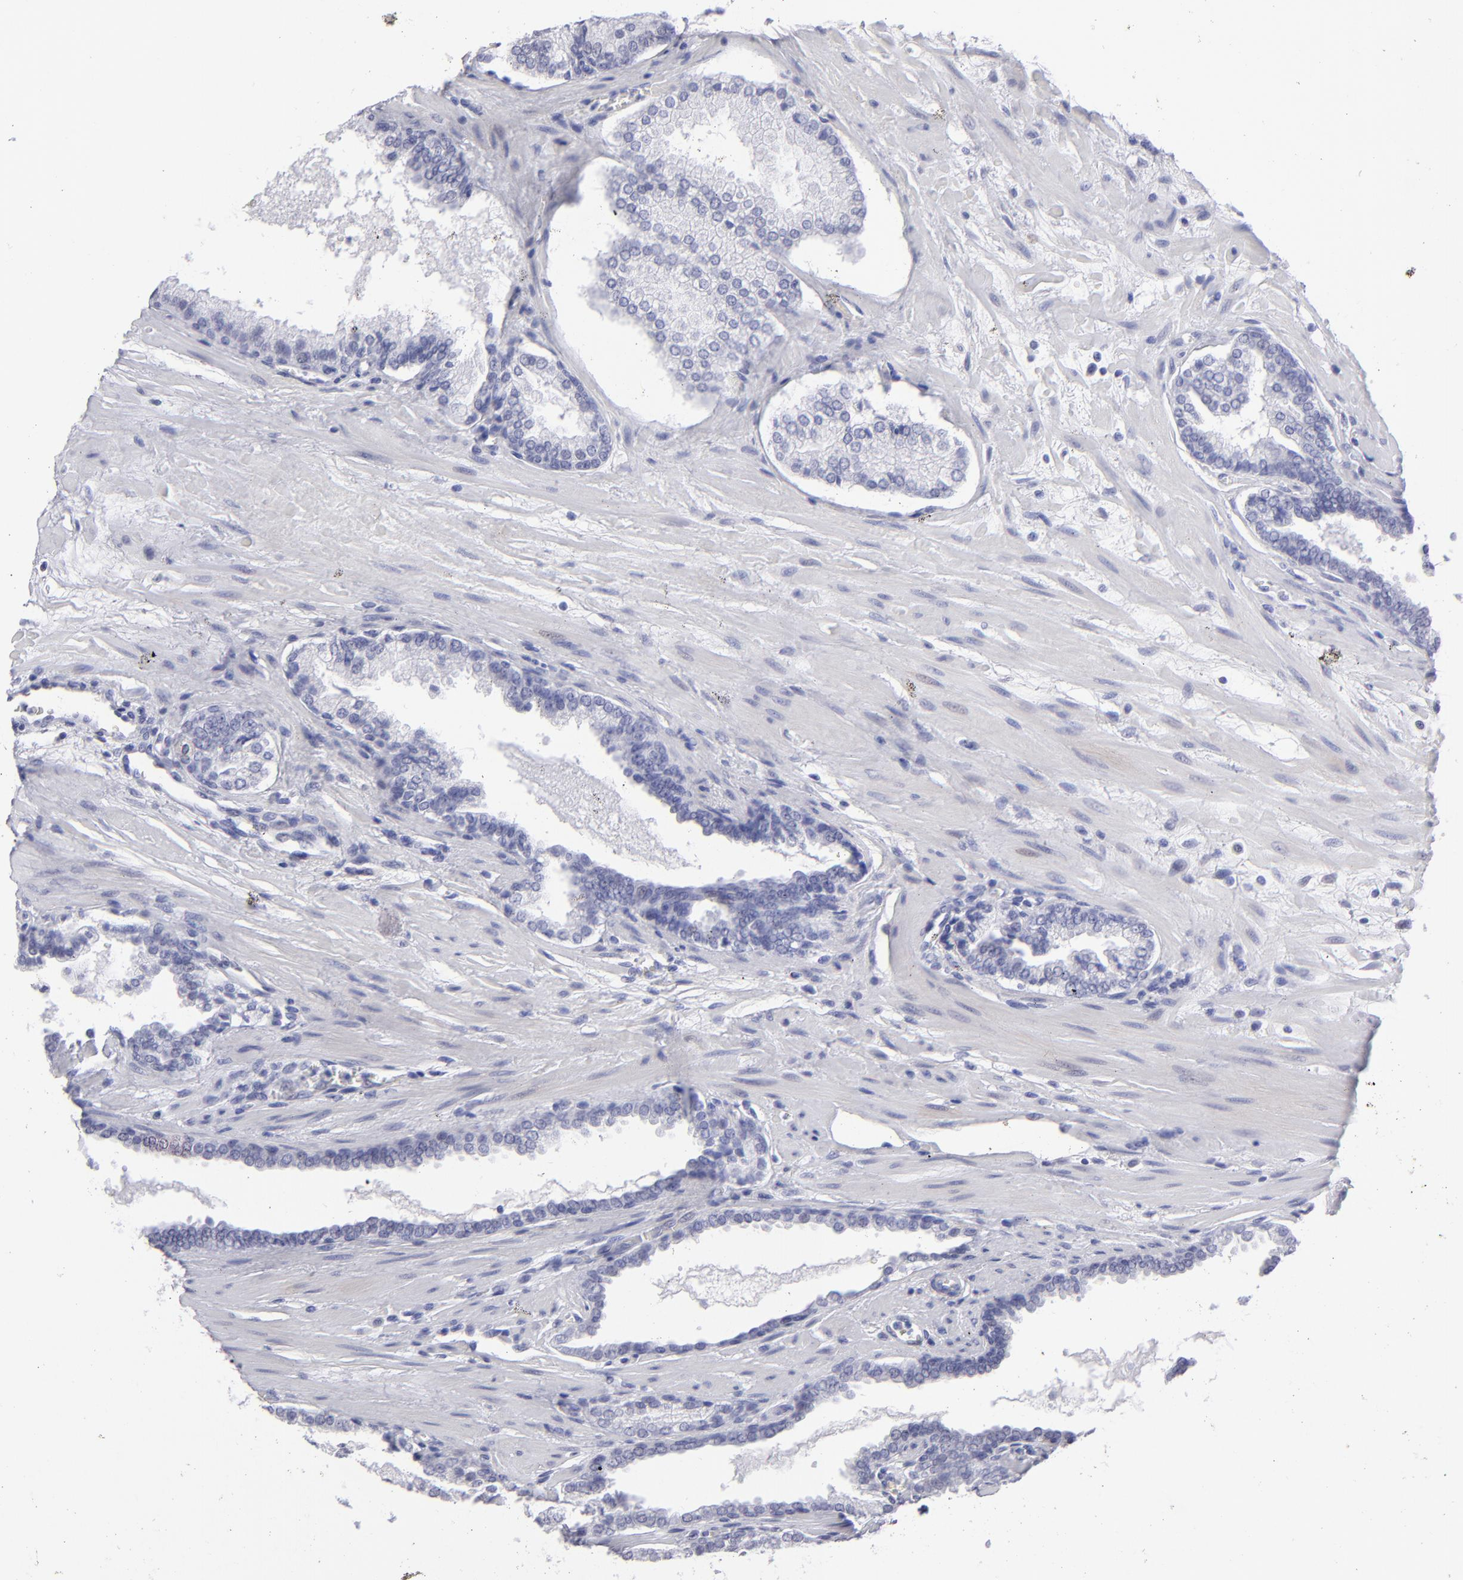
{"staining": {"intensity": "negative", "quantity": "none", "location": "none"}, "tissue": "prostate cancer", "cell_type": "Tumor cells", "image_type": "cancer", "snomed": [{"axis": "morphology", "description": "Adenocarcinoma, Medium grade"}, {"axis": "topography", "description": "Prostate"}], "caption": "IHC image of human prostate cancer stained for a protein (brown), which reveals no expression in tumor cells. (DAB (3,3'-diaminobenzidine) immunohistochemistry, high magnification).", "gene": "ALDOB", "patient": {"sex": "male", "age": 60}}